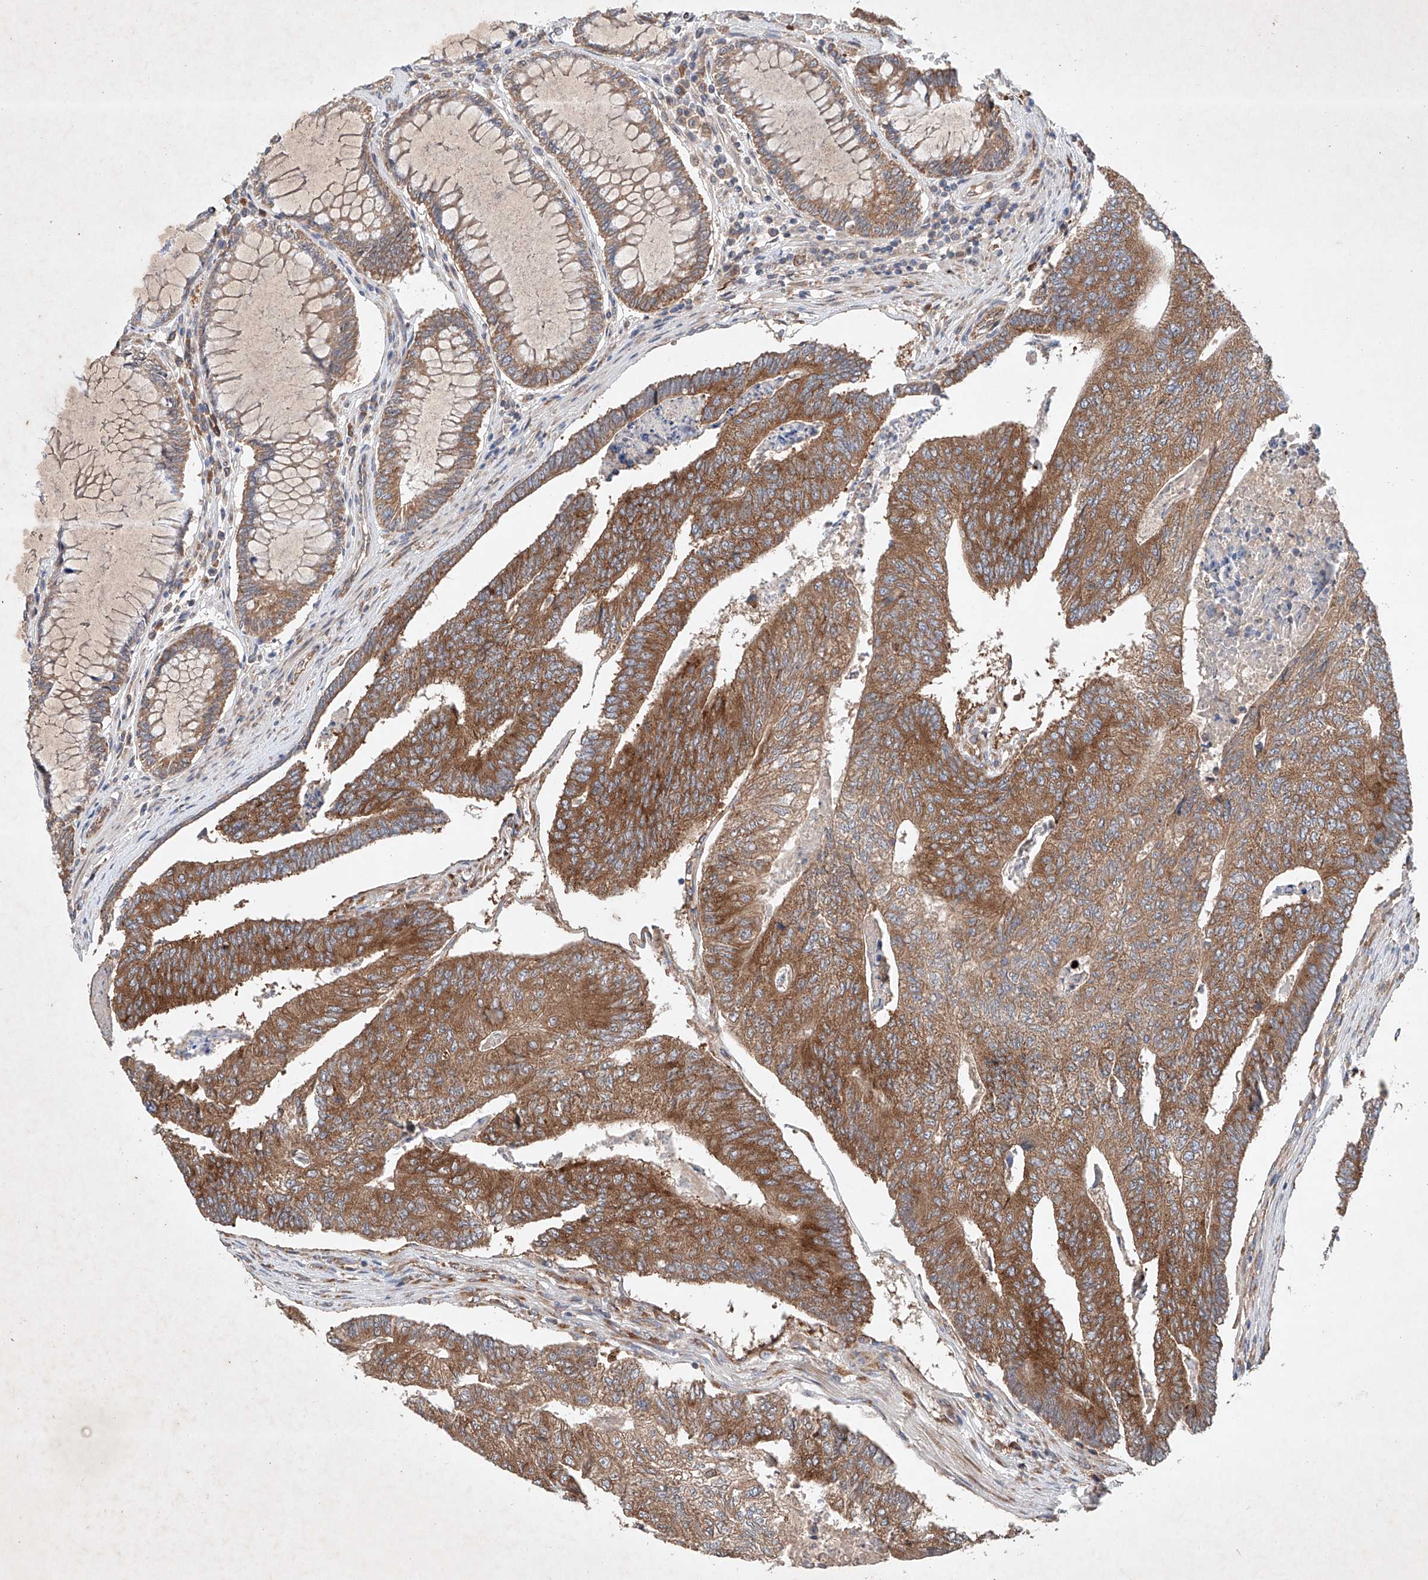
{"staining": {"intensity": "moderate", "quantity": ">75%", "location": "cytoplasmic/membranous"}, "tissue": "colorectal cancer", "cell_type": "Tumor cells", "image_type": "cancer", "snomed": [{"axis": "morphology", "description": "Adenocarcinoma, NOS"}, {"axis": "topography", "description": "Colon"}], "caption": "Immunohistochemistry histopathology image of adenocarcinoma (colorectal) stained for a protein (brown), which reveals medium levels of moderate cytoplasmic/membranous expression in approximately >75% of tumor cells.", "gene": "FASTK", "patient": {"sex": "female", "age": 67}}